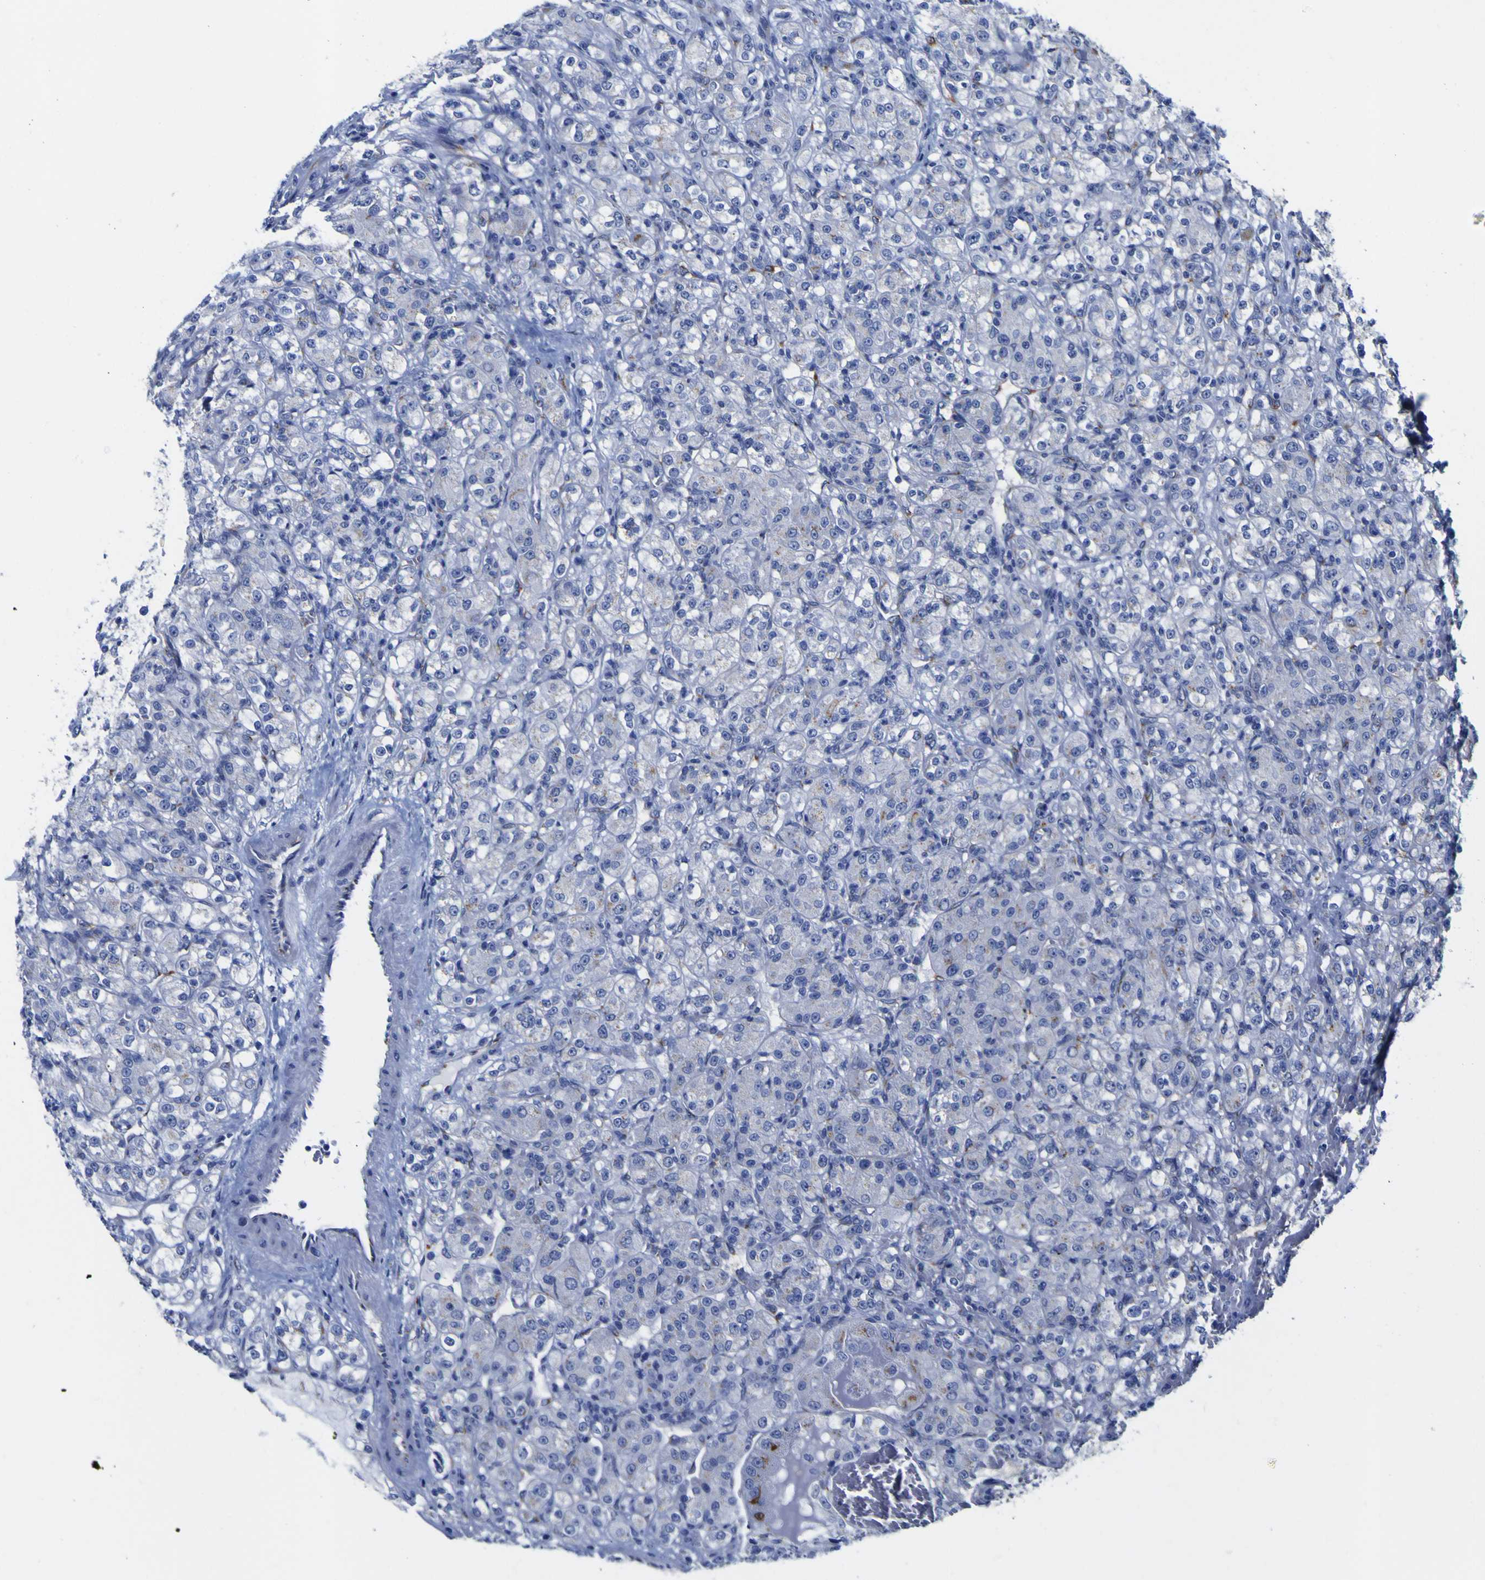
{"staining": {"intensity": "negative", "quantity": "none", "location": "none"}, "tissue": "renal cancer", "cell_type": "Tumor cells", "image_type": "cancer", "snomed": [{"axis": "morphology", "description": "Adenocarcinoma, NOS"}, {"axis": "topography", "description": "Kidney"}], "caption": "Adenocarcinoma (renal) was stained to show a protein in brown. There is no significant staining in tumor cells.", "gene": "GOLM1", "patient": {"sex": "male", "age": 61}}